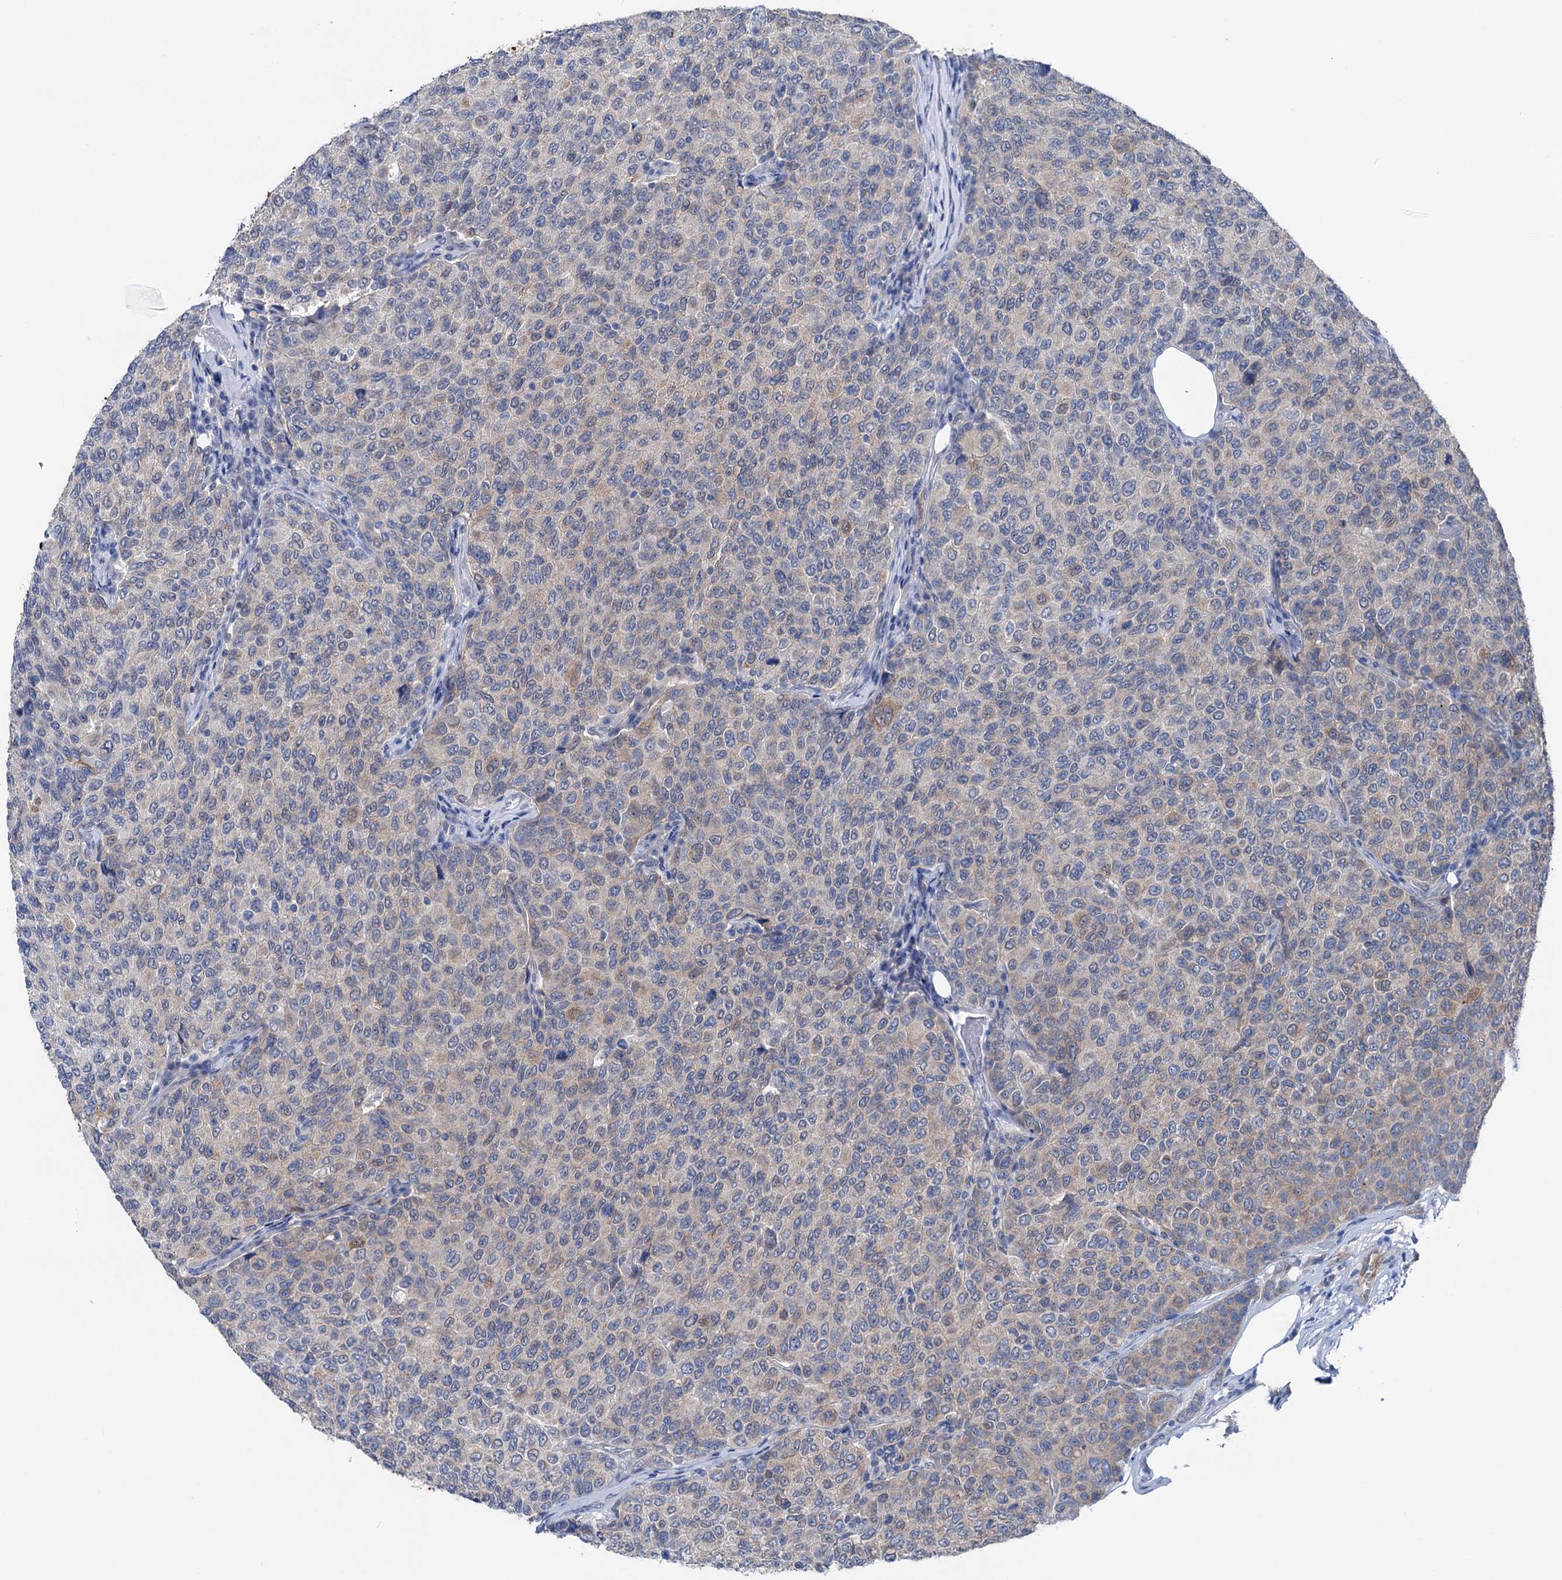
{"staining": {"intensity": "weak", "quantity": "<25%", "location": "cytoplasmic/membranous"}, "tissue": "breast cancer", "cell_type": "Tumor cells", "image_type": "cancer", "snomed": [{"axis": "morphology", "description": "Duct carcinoma"}, {"axis": "topography", "description": "Breast"}], "caption": "Immunohistochemical staining of breast cancer exhibits no significant staining in tumor cells. (DAB (3,3'-diaminobenzidine) immunohistochemistry, high magnification).", "gene": "SHROOM1", "patient": {"sex": "female", "age": 55}}